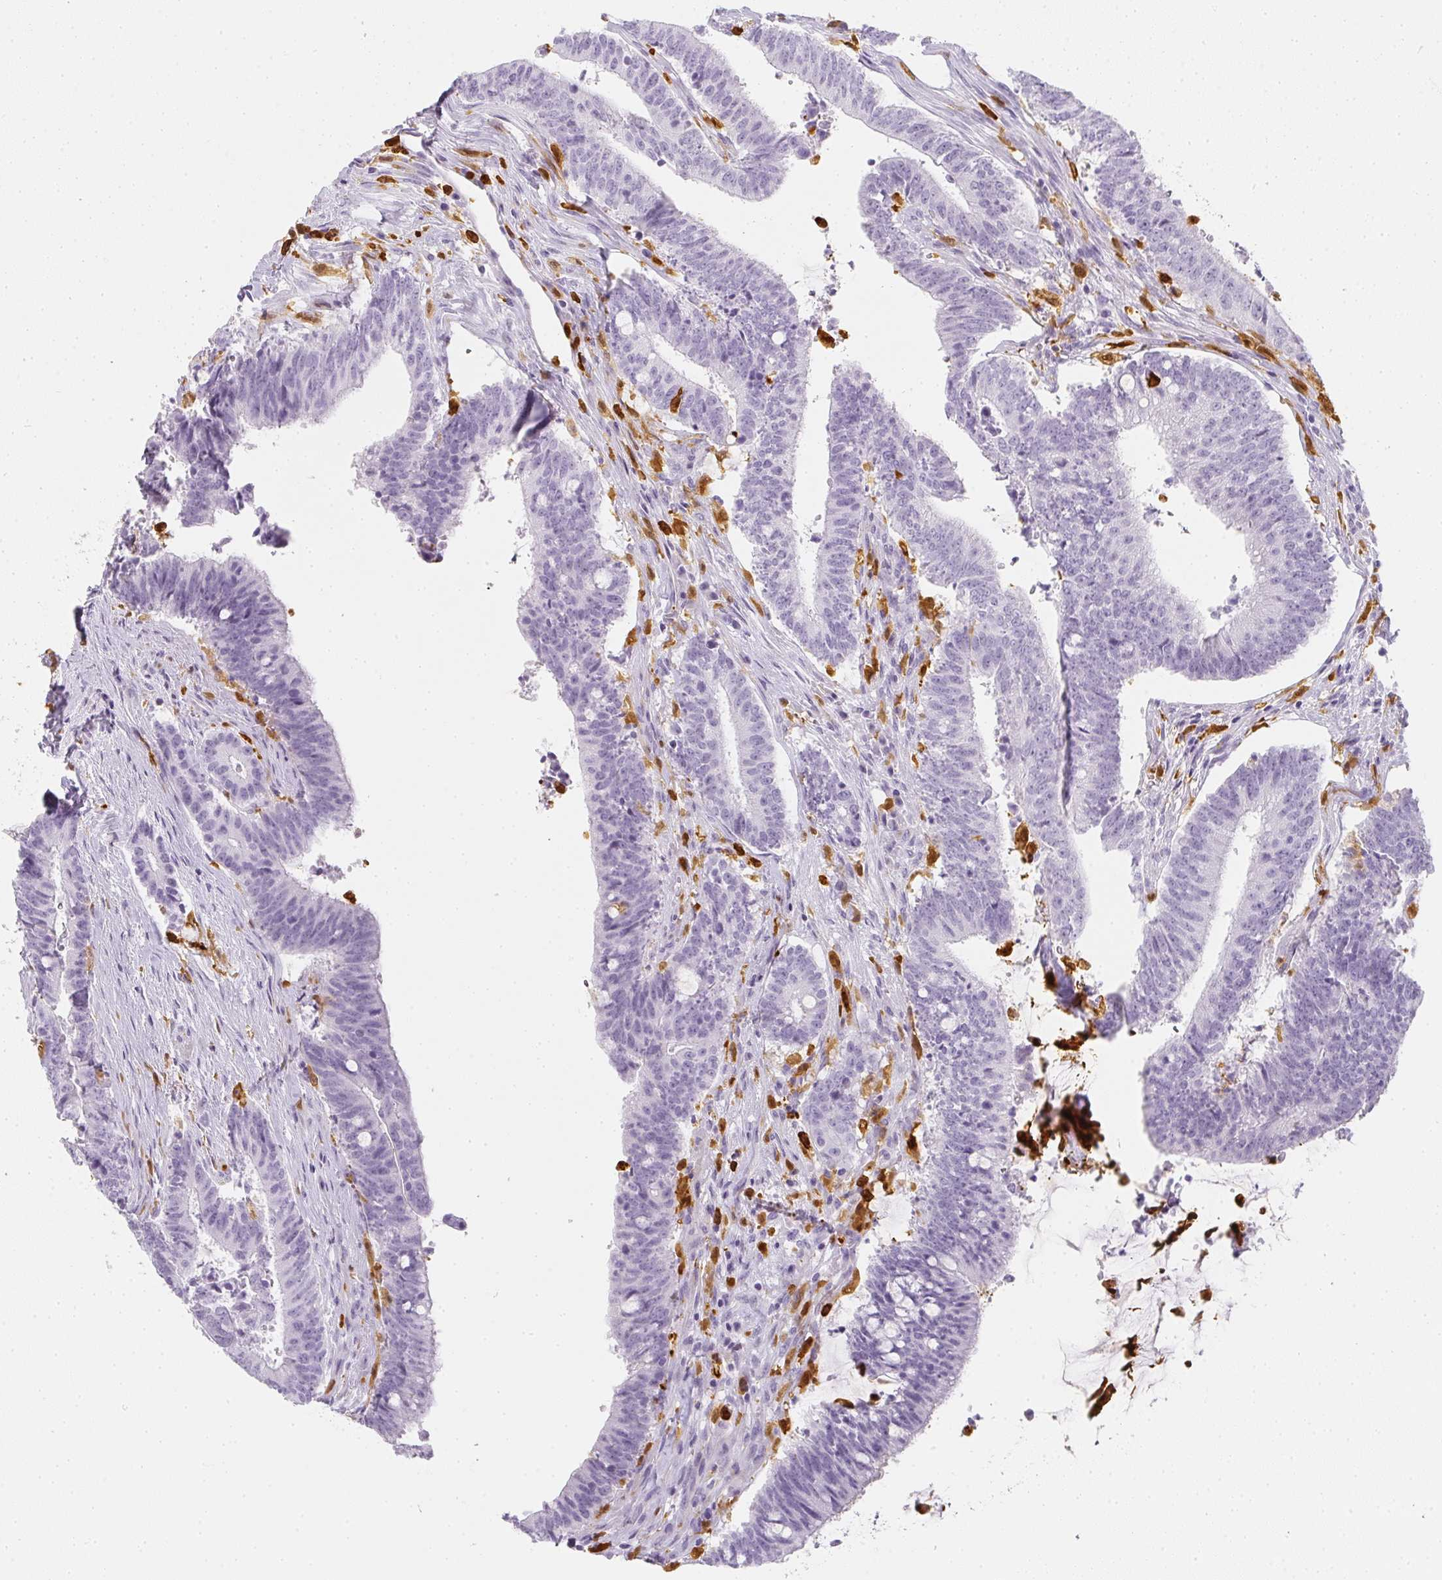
{"staining": {"intensity": "negative", "quantity": "none", "location": "none"}, "tissue": "colorectal cancer", "cell_type": "Tumor cells", "image_type": "cancer", "snomed": [{"axis": "morphology", "description": "Adenocarcinoma, NOS"}, {"axis": "topography", "description": "Colon"}], "caption": "Tumor cells are negative for brown protein staining in adenocarcinoma (colorectal).", "gene": "HK3", "patient": {"sex": "female", "age": 43}}